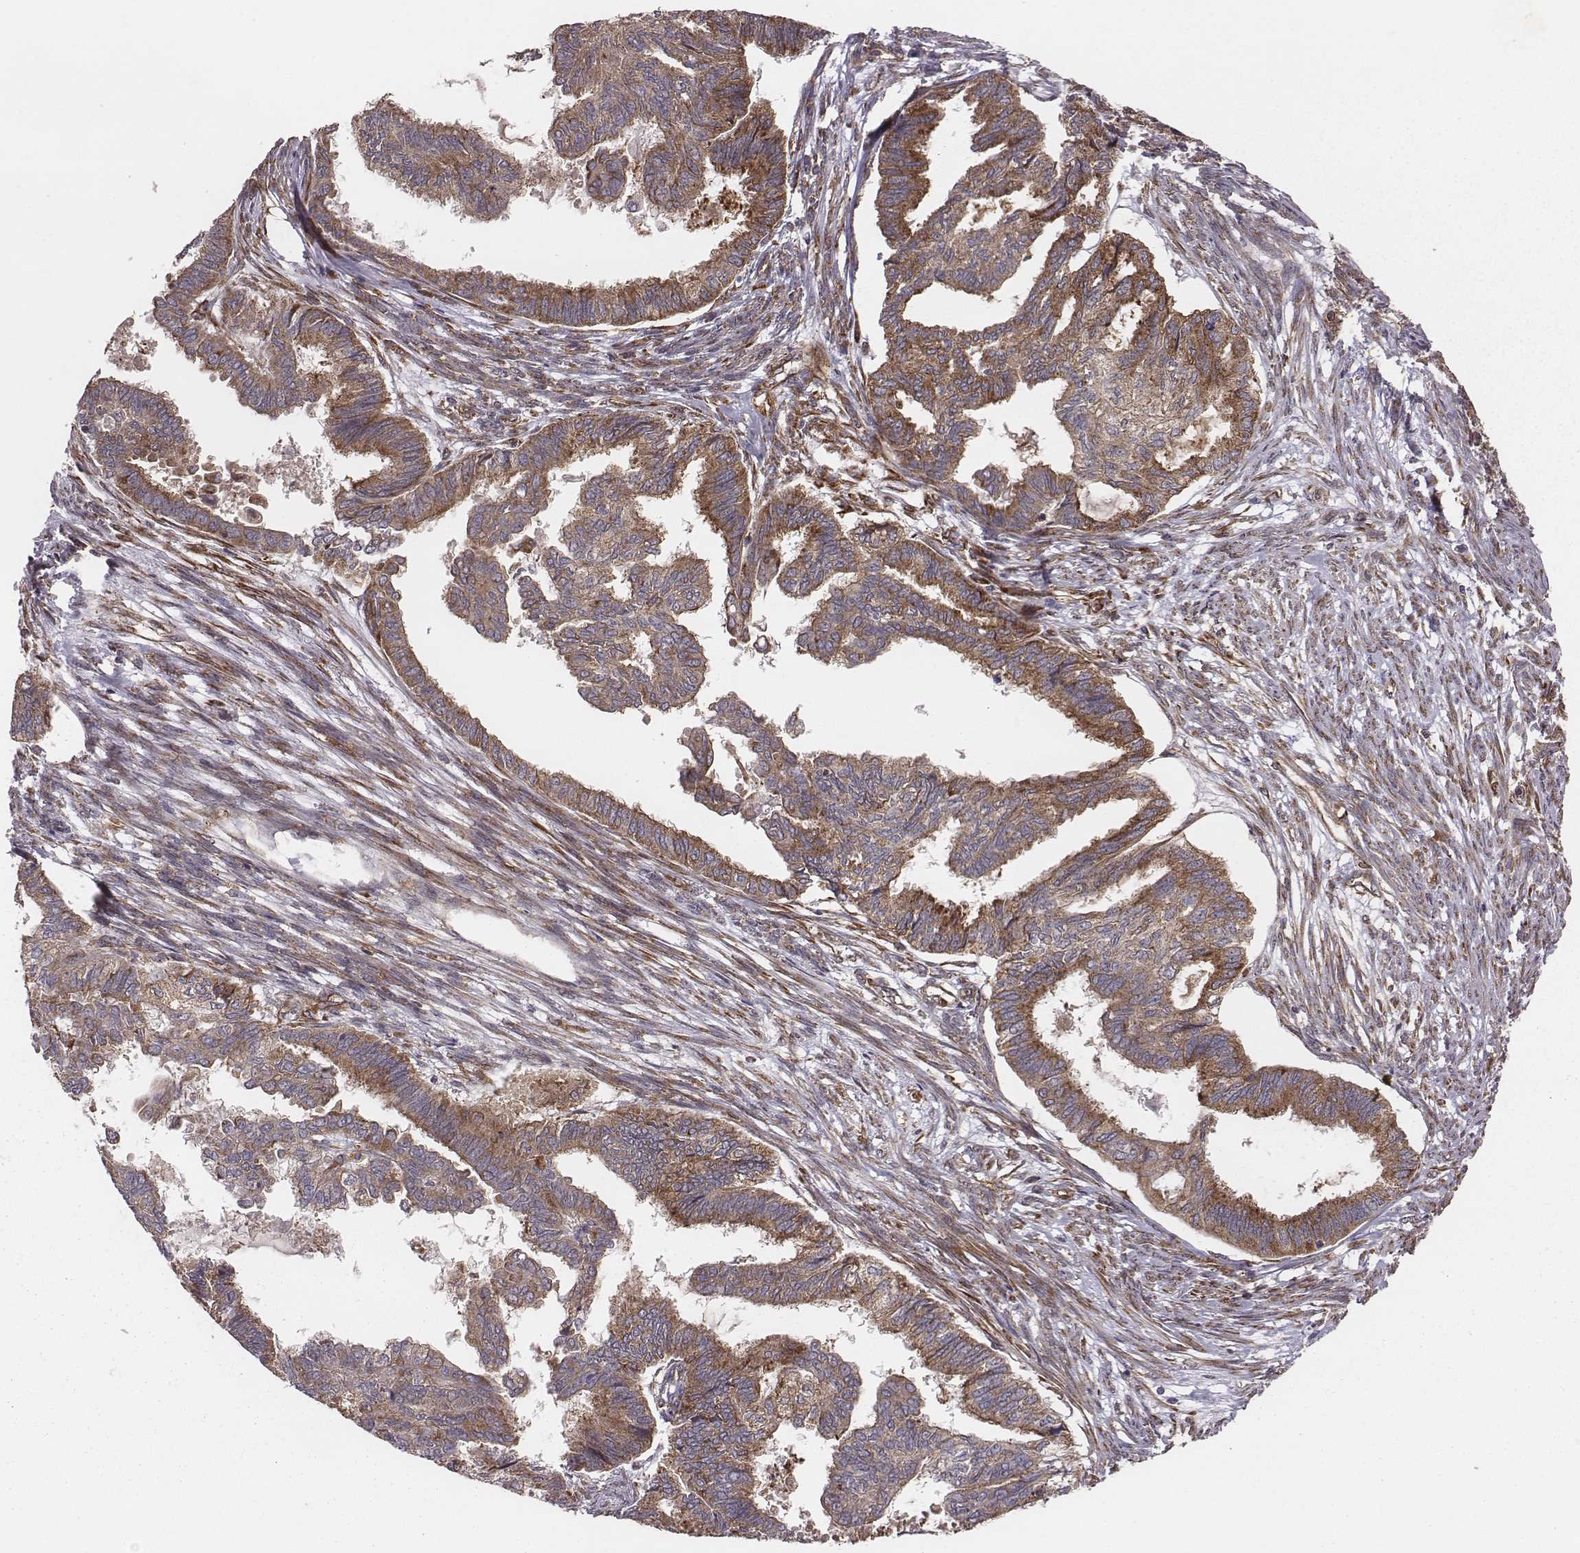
{"staining": {"intensity": "moderate", "quantity": ">75%", "location": "cytoplasmic/membranous"}, "tissue": "endometrial cancer", "cell_type": "Tumor cells", "image_type": "cancer", "snomed": [{"axis": "morphology", "description": "Adenocarcinoma, NOS"}, {"axis": "topography", "description": "Endometrium"}], "caption": "Immunohistochemistry (IHC) (DAB) staining of human endometrial cancer shows moderate cytoplasmic/membranous protein staining in about >75% of tumor cells.", "gene": "TXLNA", "patient": {"sex": "female", "age": 86}}